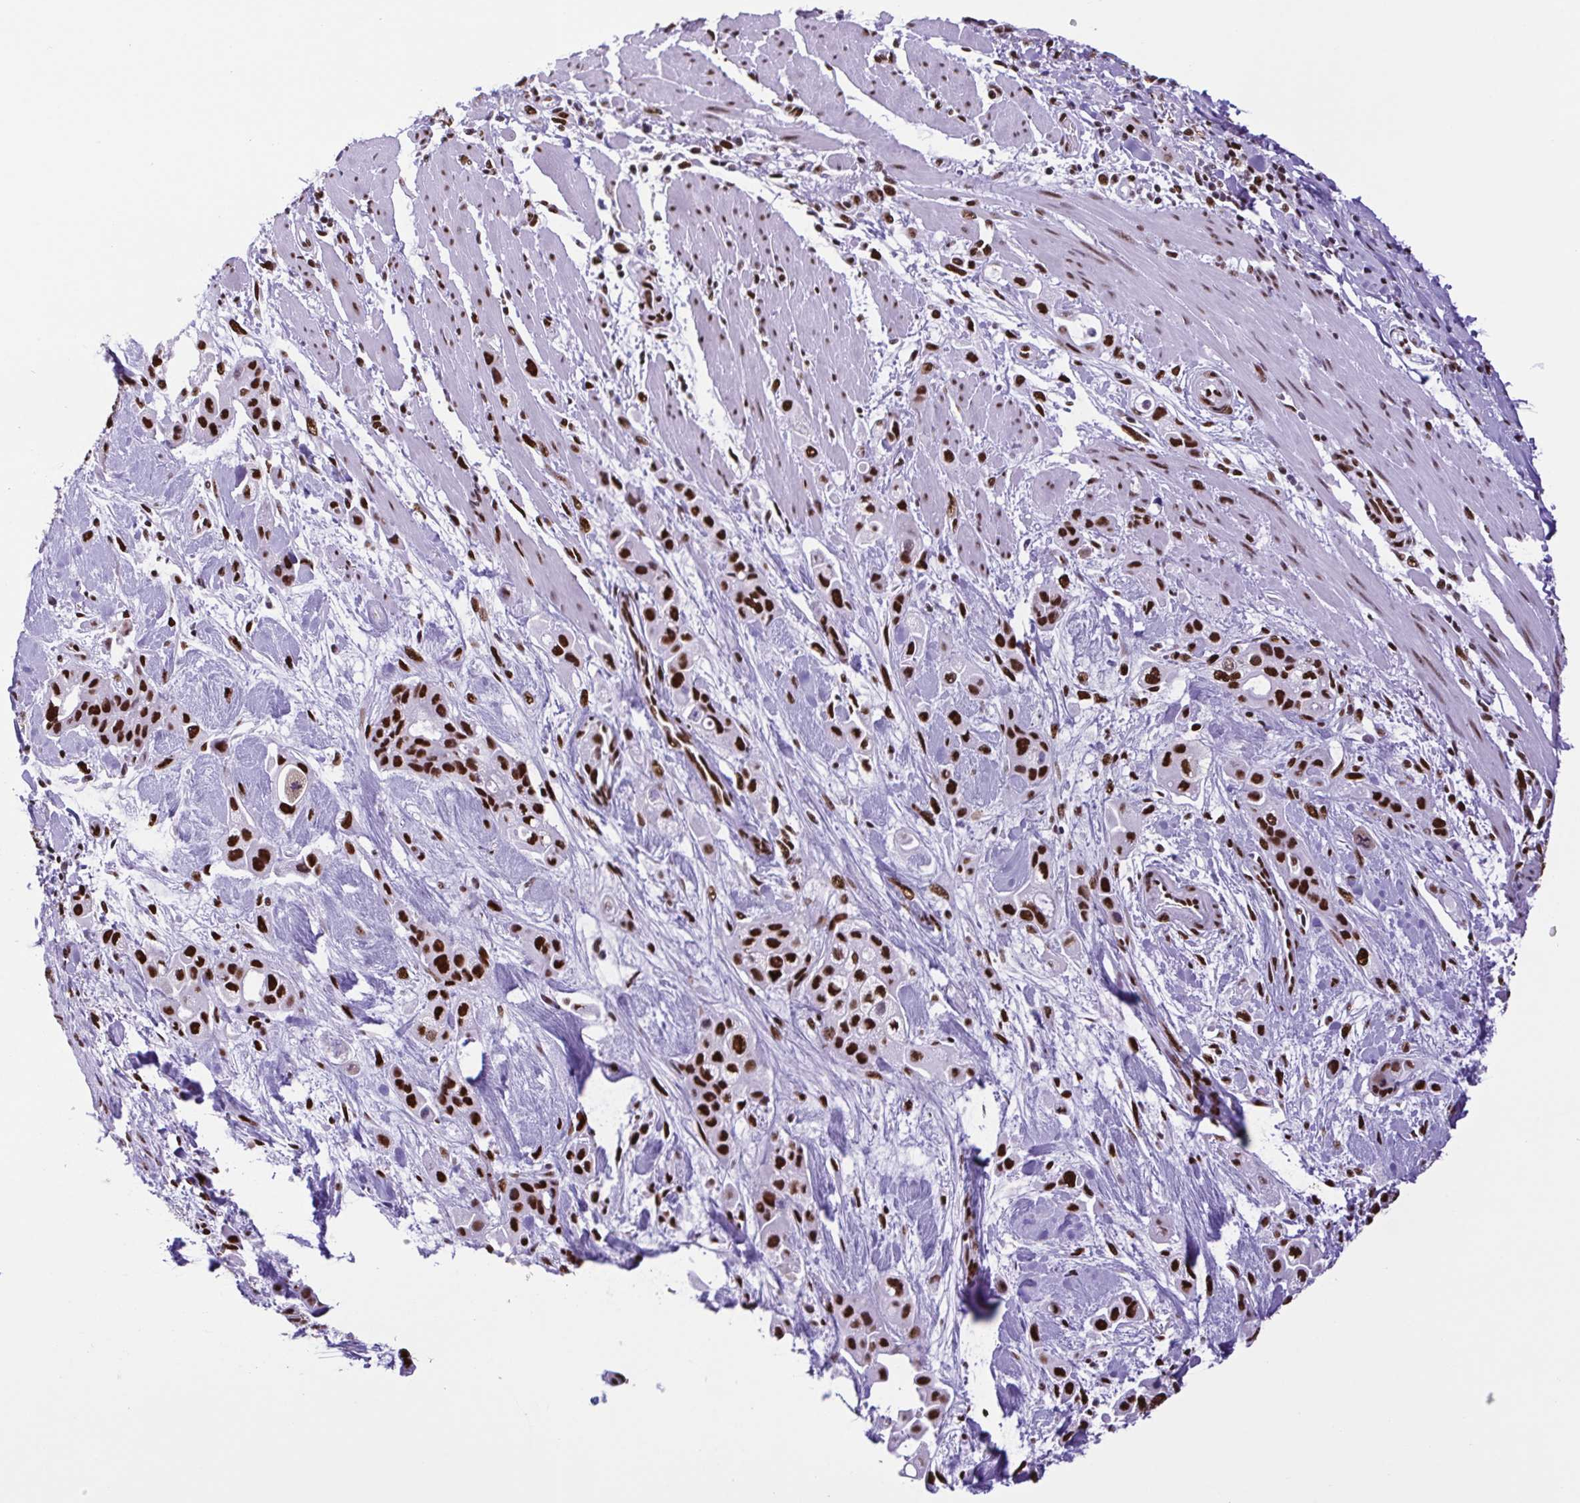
{"staining": {"intensity": "strong", "quantity": ">75%", "location": "nuclear"}, "tissue": "pancreatic cancer", "cell_type": "Tumor cells", "image_type": "cancer", "snomed": [{"axis": "morphology", "description": "Adenocarcinoma, NOS"}, {"axis": "topography", "description": "Pancreas"}], "caption": "Immunohistochemical staining of pancreatic cancer exhibits high levels of strong nuclear protein positivity in about >75% of tumor cells.", "gene": "TRIM28", "patient": {"sex": "female", "age": 66}}